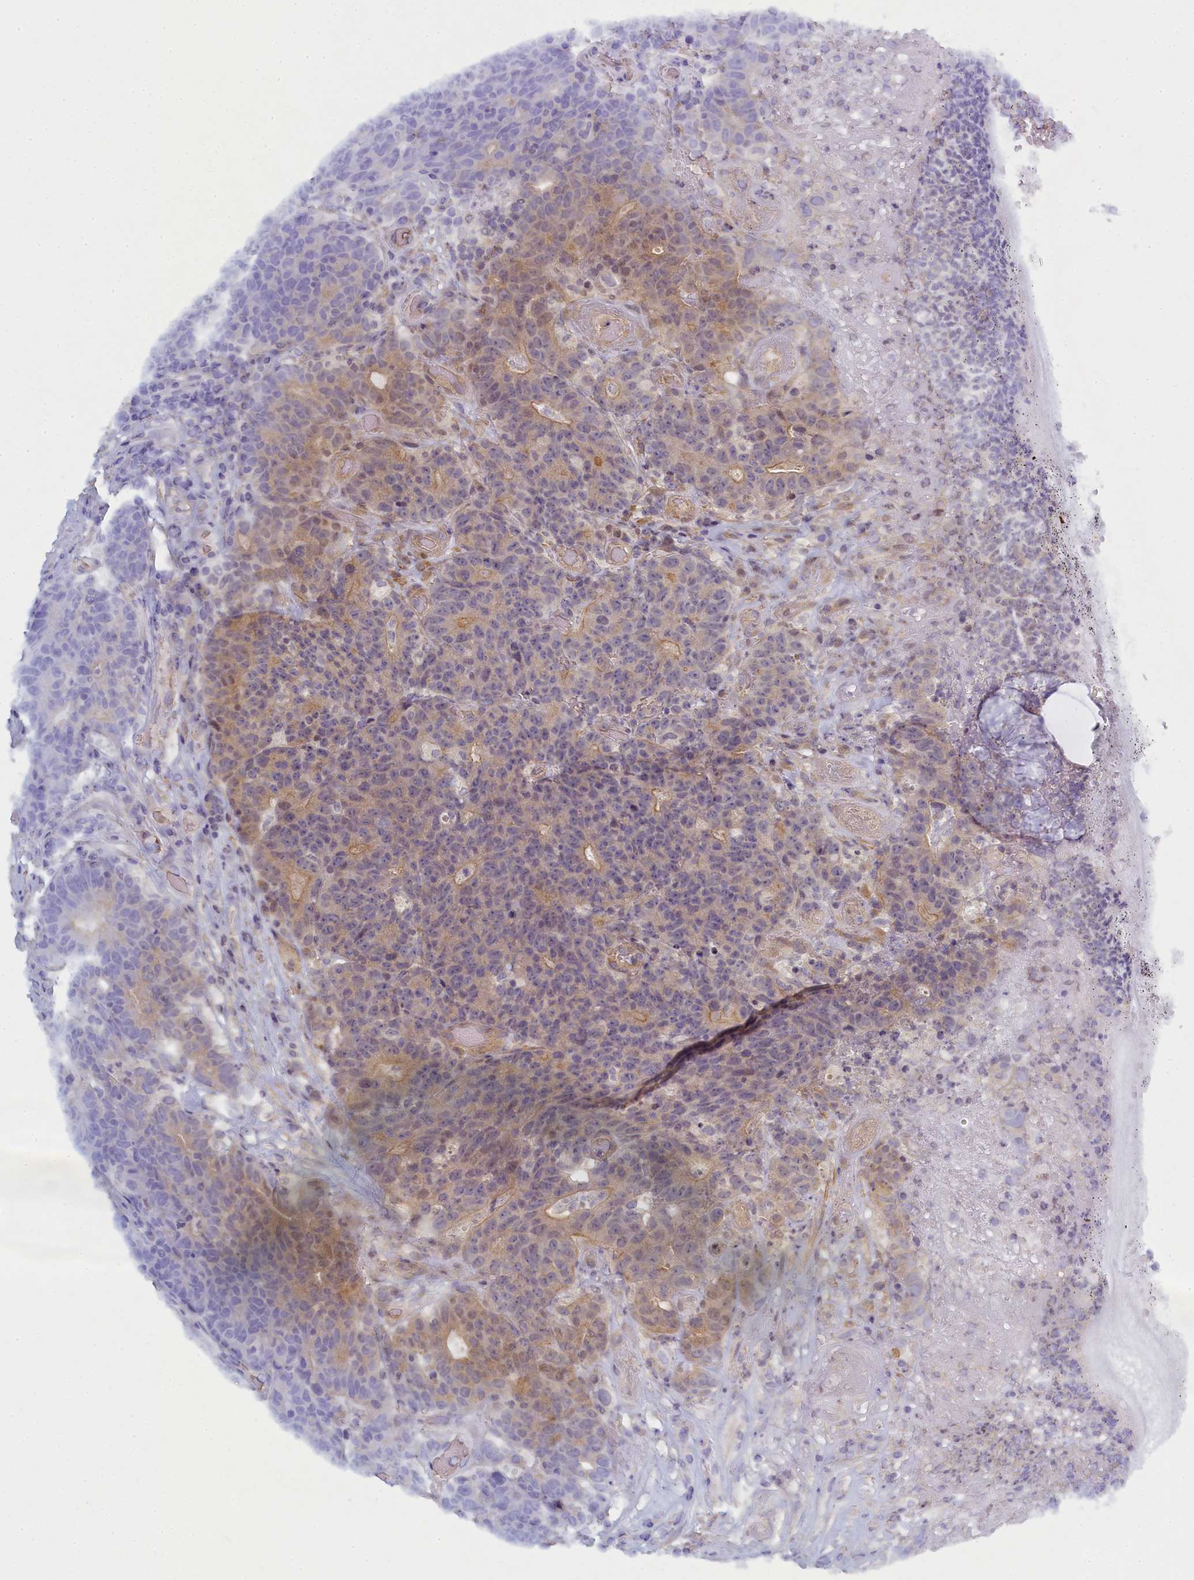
{"staining": {"intensity": "weak", "quantity": "25%-75%", "location": "cytoplasmic/membranous"}, "tissue": "colorectal cancer", "cell_type": "Tumor cells", "image_type": "cancer", "snomed": [{"axis": "morphology", "description": "Adenocarcinoma, NOS"}, {"axis": "topography", "description": "Colon"}], "caption": "Immunohistochemical staining of colorectal cancer reveals low levels of weak cytoplasmic/membranous protein expression in approximately 25%-75% of tumor cells.", "gene": "DIXDC1", "patient": {"sex": "female", "age": 75}}